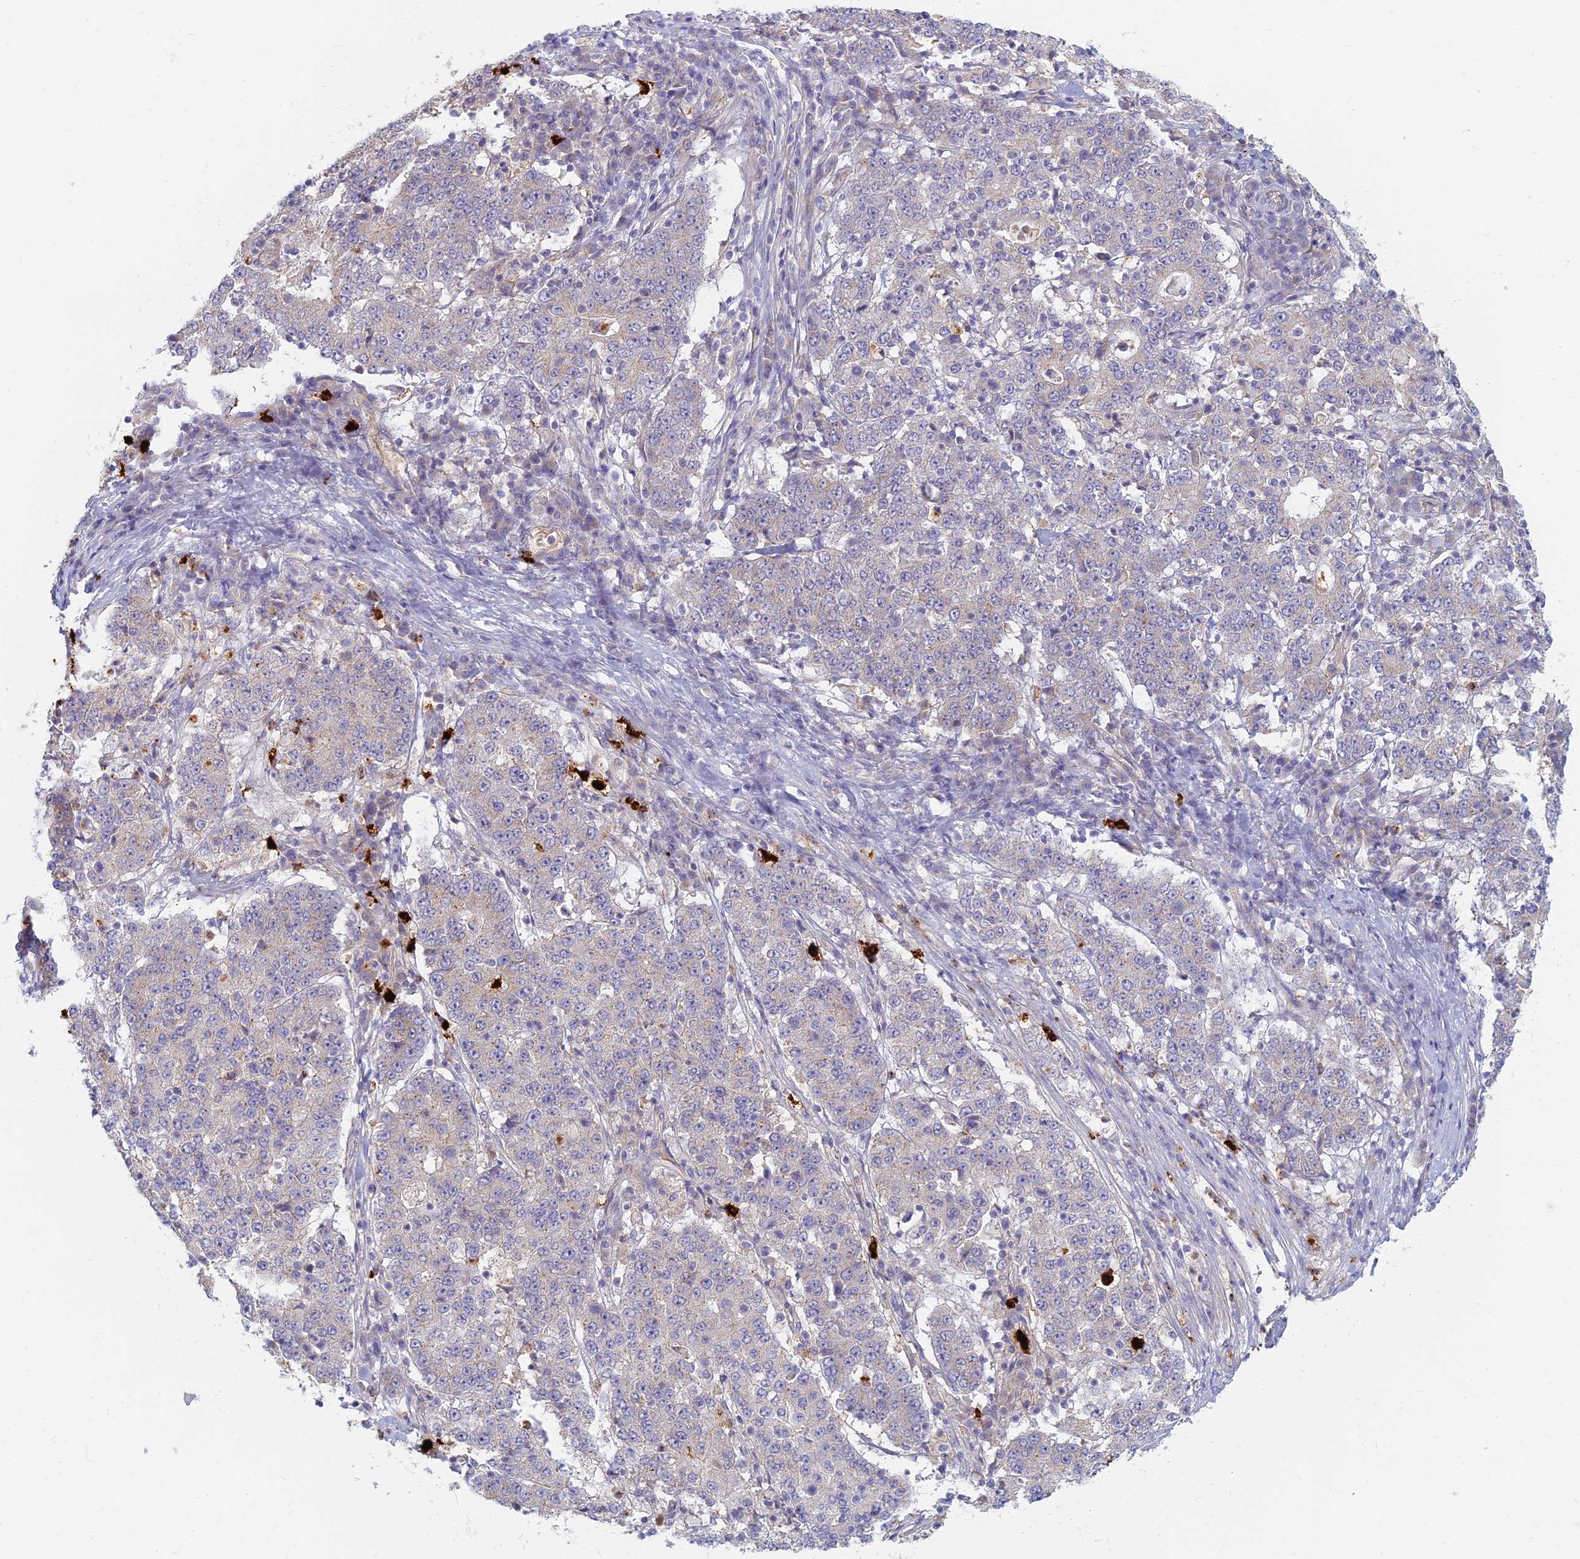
{"staining": {"intensity": "negative", "quantity": "none", "location": "none"}, "tissue": "stomach cancer", "cell_type": "Tumor cells", "image_type": "cancer", "snomed": [{"axis": "morphology", "description": "Adenocarcinoma, NOS"}, {"axis": "topography", "description": "Stomach"}], "caption": "There is no significant expression in tumor cells of stomach cancer (adenocarcinoma).", "gene": "PROX2", "patient": {"sex": "male", "age": 59}}